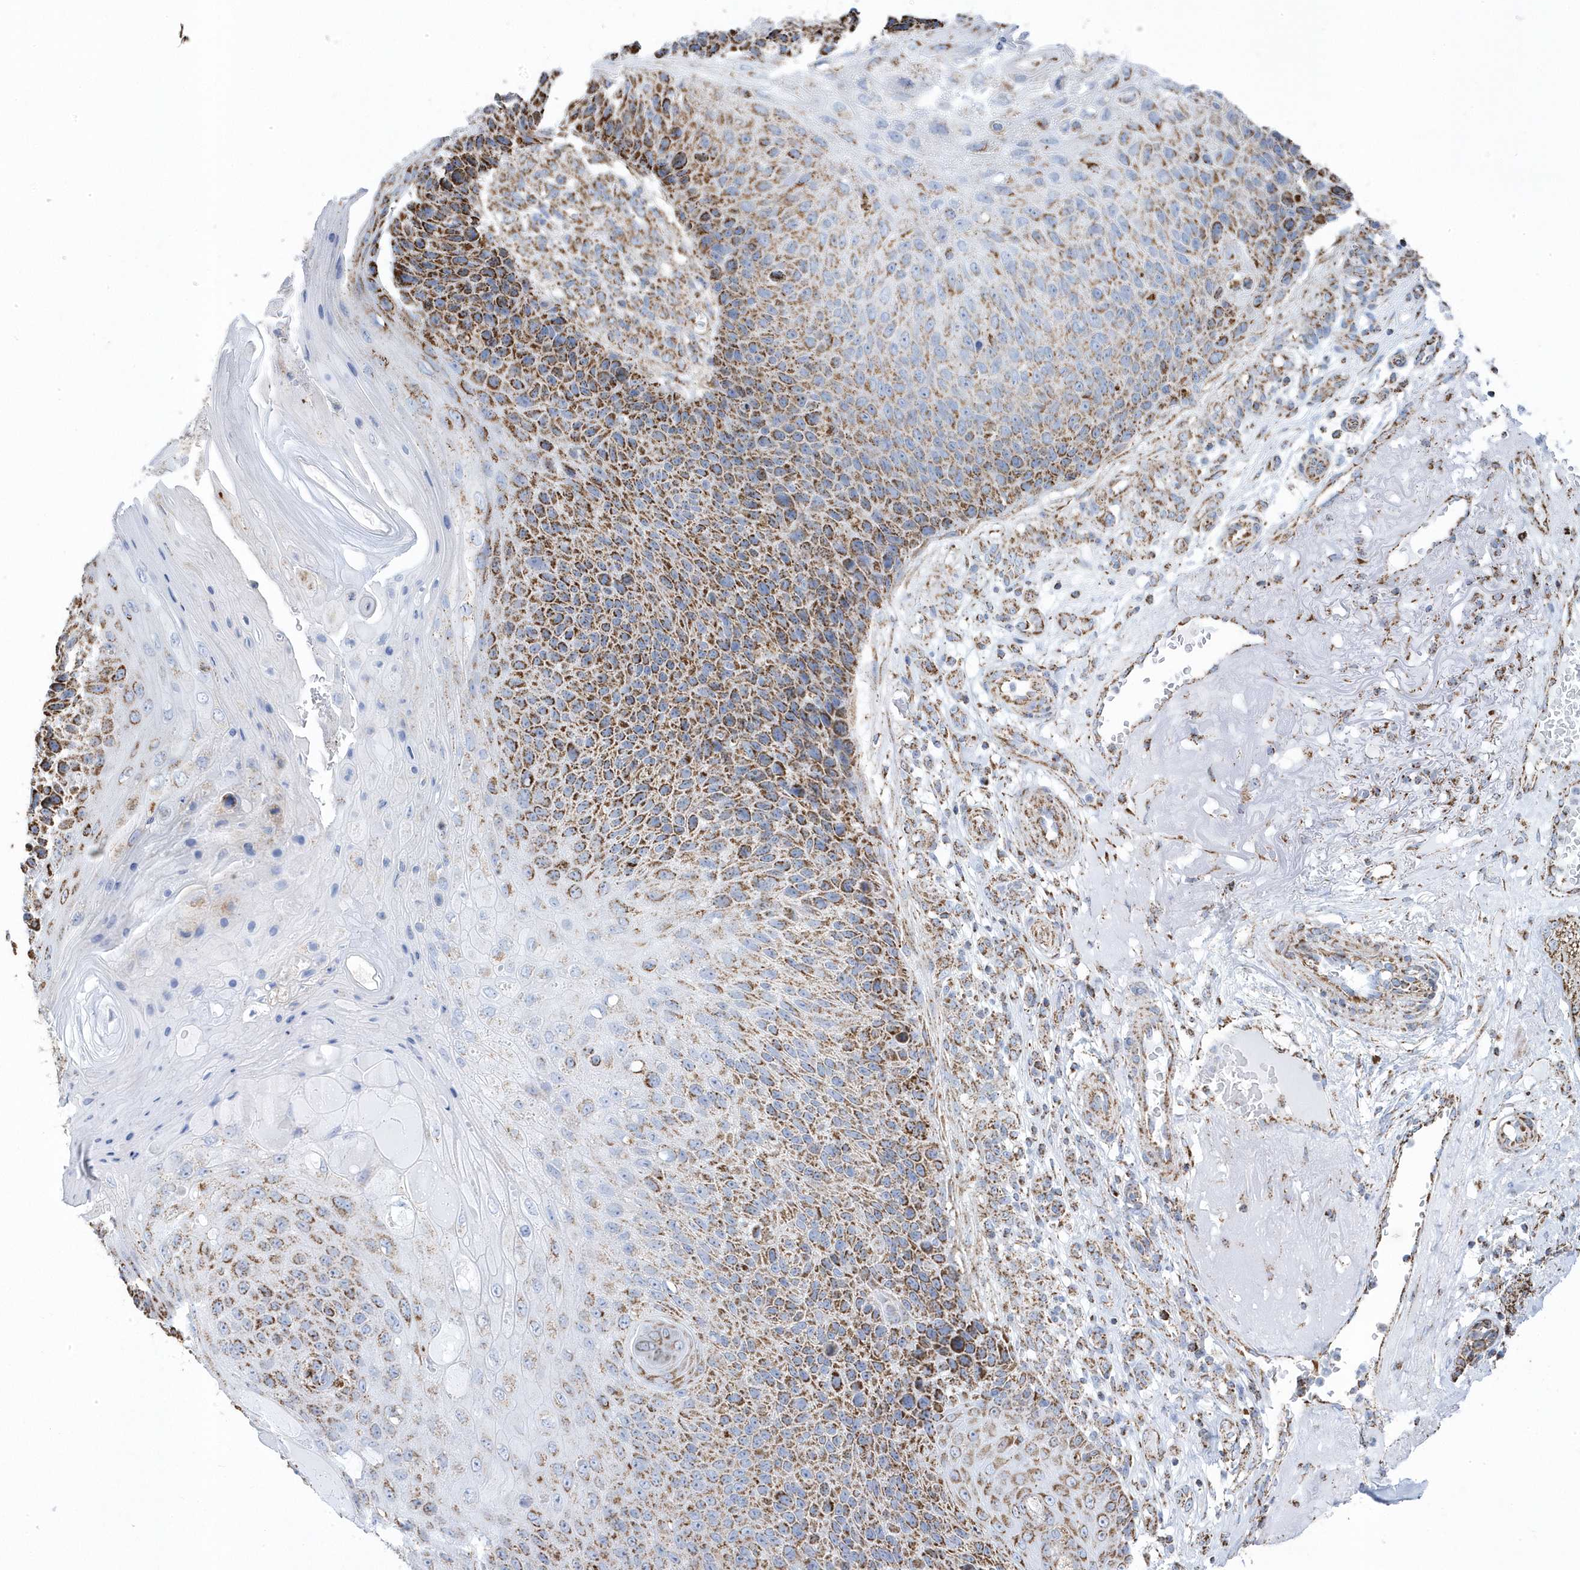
{"staining": {"intensity": "moderate", "quantity": ">75%", "location": "cytoplasmic/membranous"}, "tissue": "skin cancer", "cell_type": "Tumor cells", "image_type": "cancer", "snomed": [{"axis": "morphology", "description": "Squamous cell carcinoma, NOS"}, {"axis": "topography", "description": "Skin"}], "caption": "IHC of skin cancer (squamous cell carcinoma) exhibits medium levels of moderate cytoplasmic/membranous expression in approximately >75% of tumor cells.", "gene": "GTPBP8", "patient": {"sex": "female", "age": 88}}